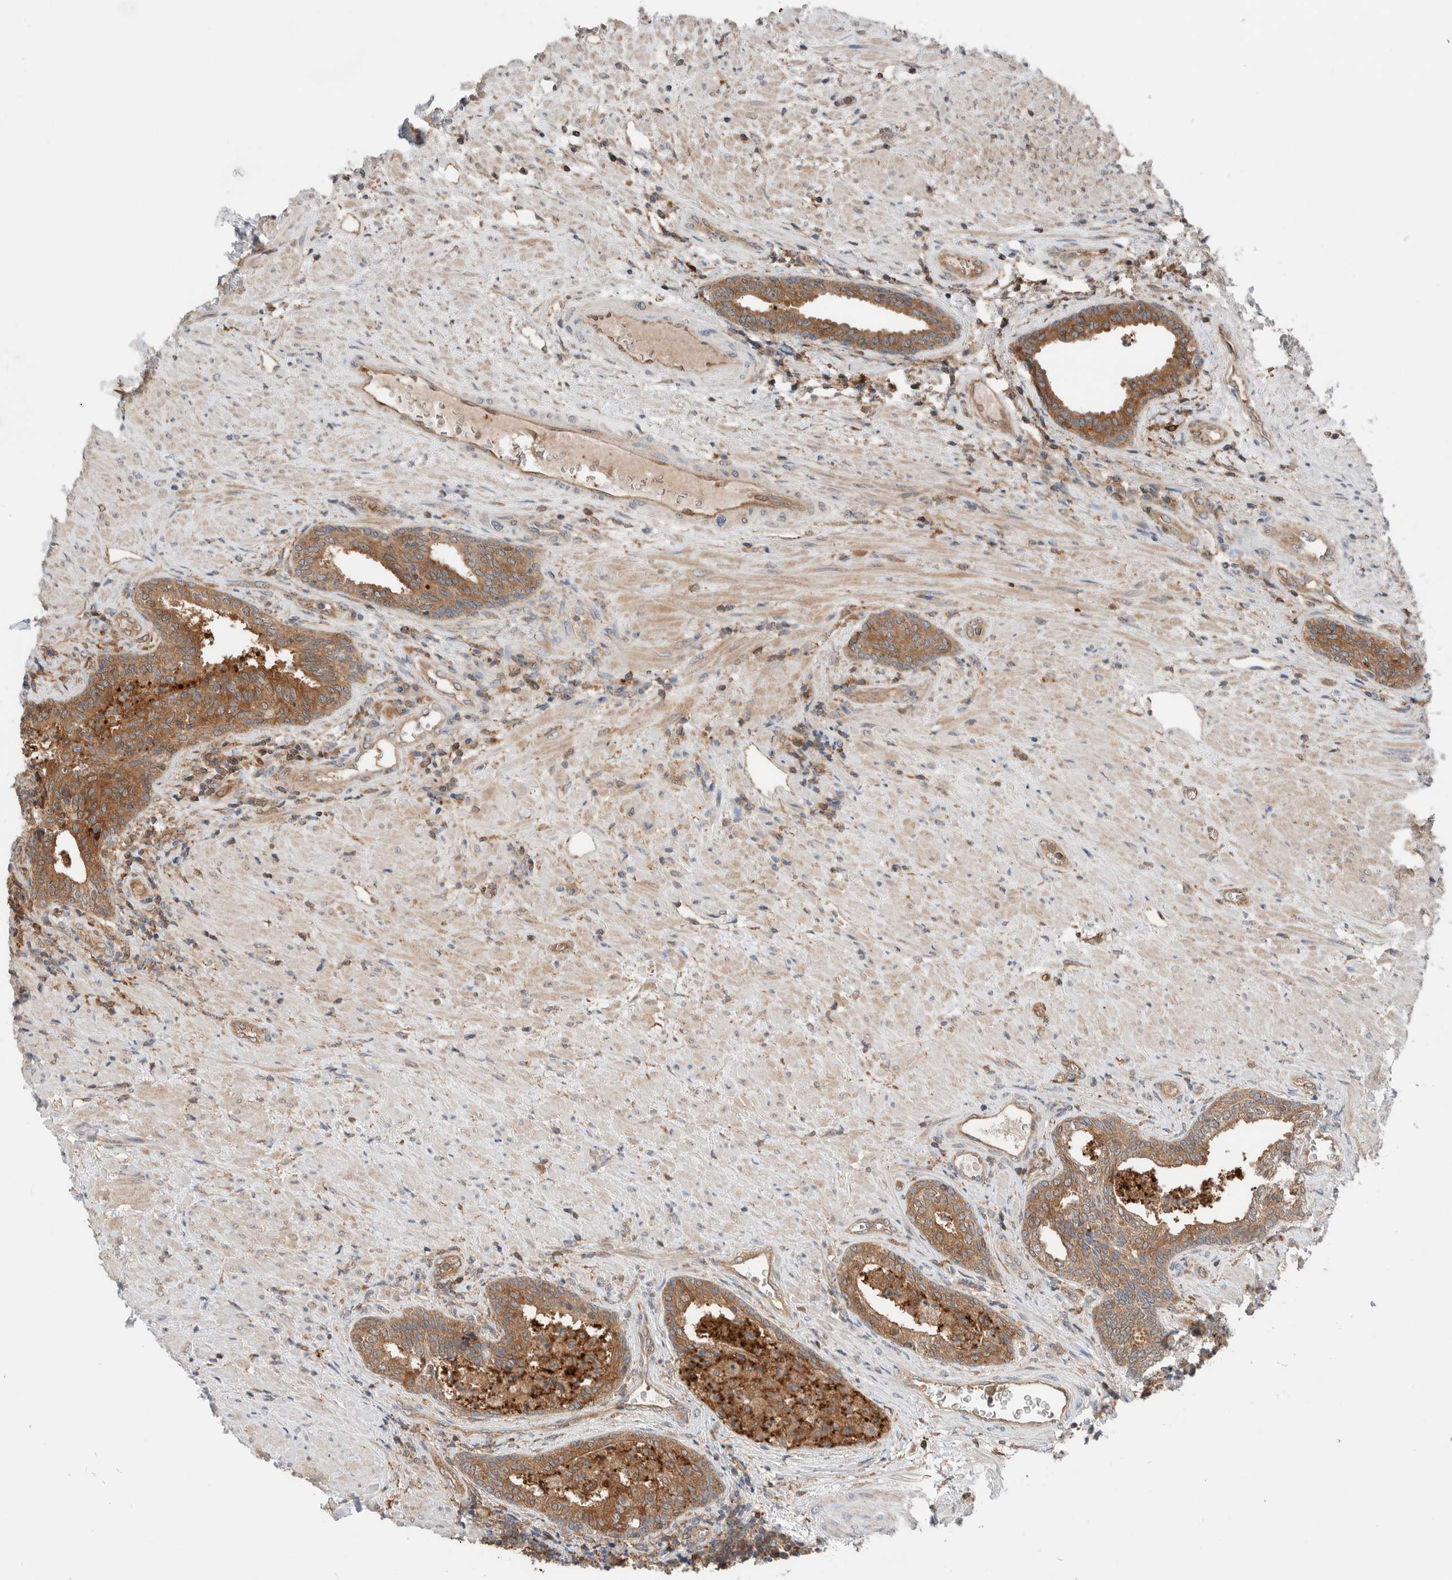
{"staining": {"intensity": "strong", "quantity": ">75%", "location": "cytoplasmic/membranous"}, "tissue": "prostate", "cell_type": "Glandular cells", "image_type": "normal", "snomed": [{"axis": "morphology", "description": "Normal tissue, NOS"}, {"axis": "topography", "description": "Prostate"}], "caption": "Prostate stained with IHC displays strong cytoplasmic/membranous positivity in approximately >75% of glandular cells.", "gene": "XPNPEP1", "patient": {"sex": "male", "age": 76}}